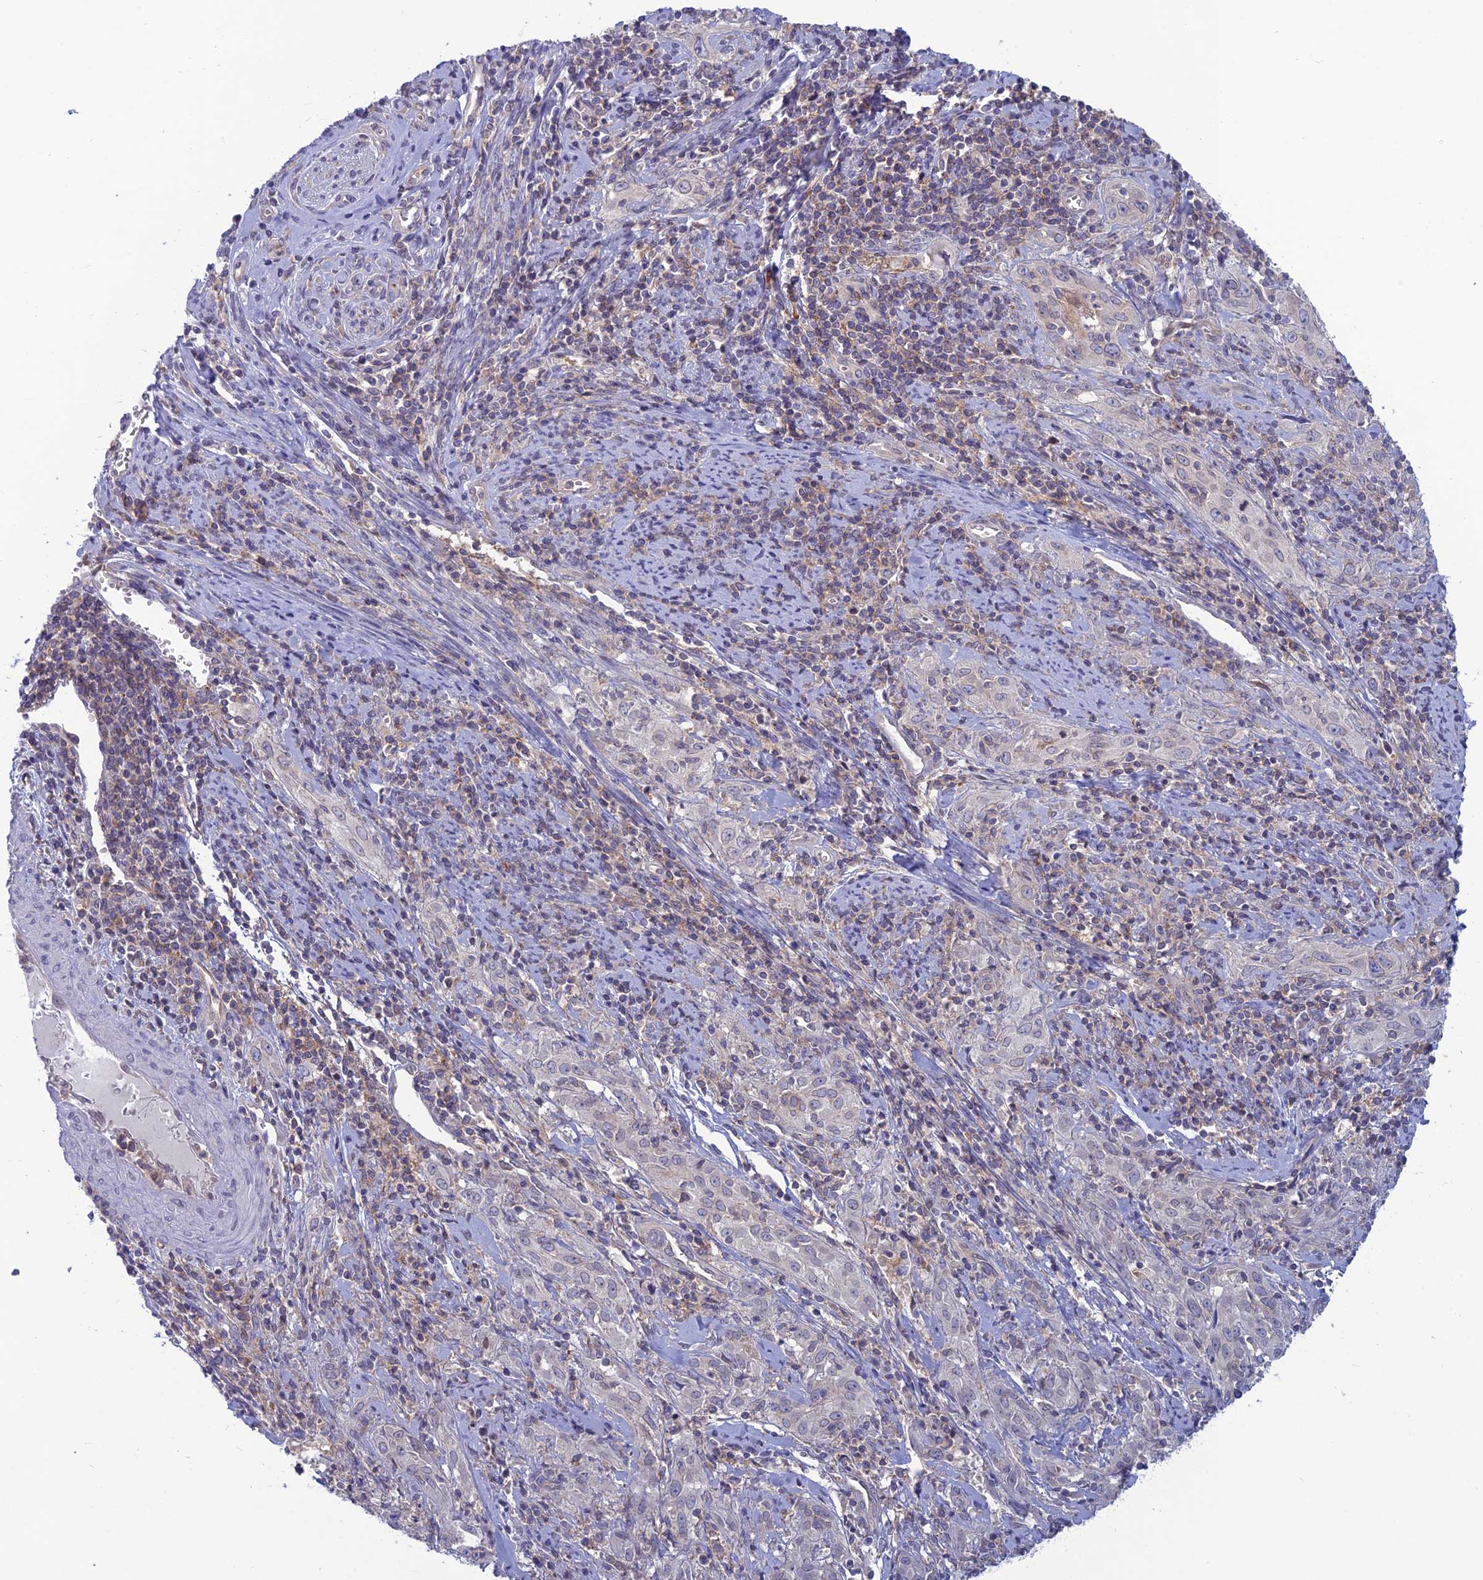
{"staining": {"intensity": "weak", "quantity": "<25%", "location": "nuclear"}, "tissue": "cervical cancer", "cell_type": "Tumor cells", "image_type": "cancer", "snomed": [{"axis": "morphology", "description": "Squamous cell carcinoma, NOS"}, {"axis": "topography", "description": "Cervix"}], "caption": "This is an IHC image of human cervical squamous cell carcinoma. There is no staining in tumor cells.", "gene": "WDR46", "patient": {"sex": "female", "age": 57}}